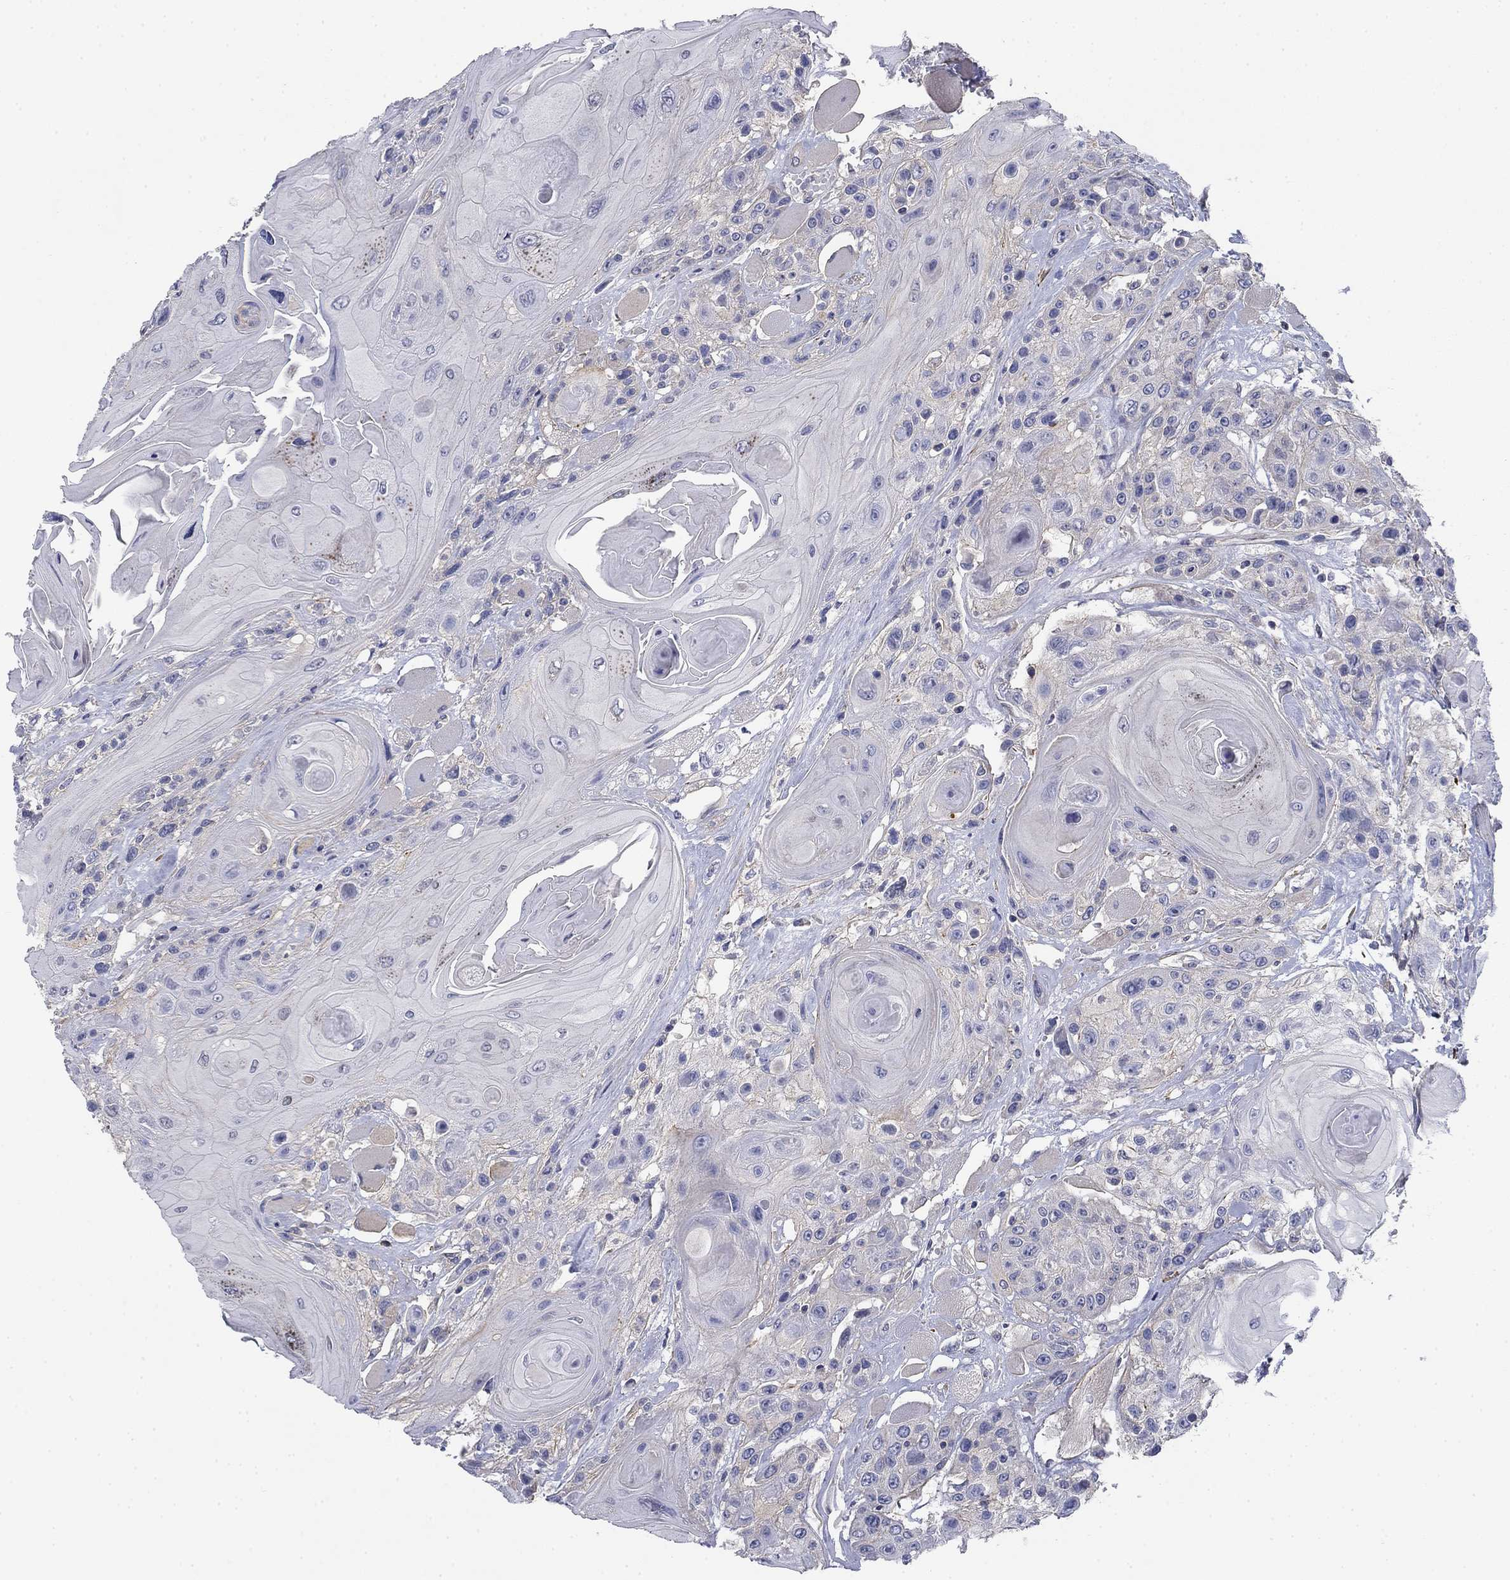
{"staining": {"intensity": "negative", "quantity": "none", "location": "none"}, "tissue": "head and neck cancer", "cell_type": "Tumor cells", "image_type": "cancer", "snomed": [{"axis": "morphology", "description": "Squamous cell carcinoma, NOS"}, {"axis": "topography", "description": "Head-Neck"}], "caption": "There is no significant positivity in tumor cells of head and neck cancer (squamous cell carcinoma).", "gene": "GRK7", "patient": {"sex": "female", "age": 59}}